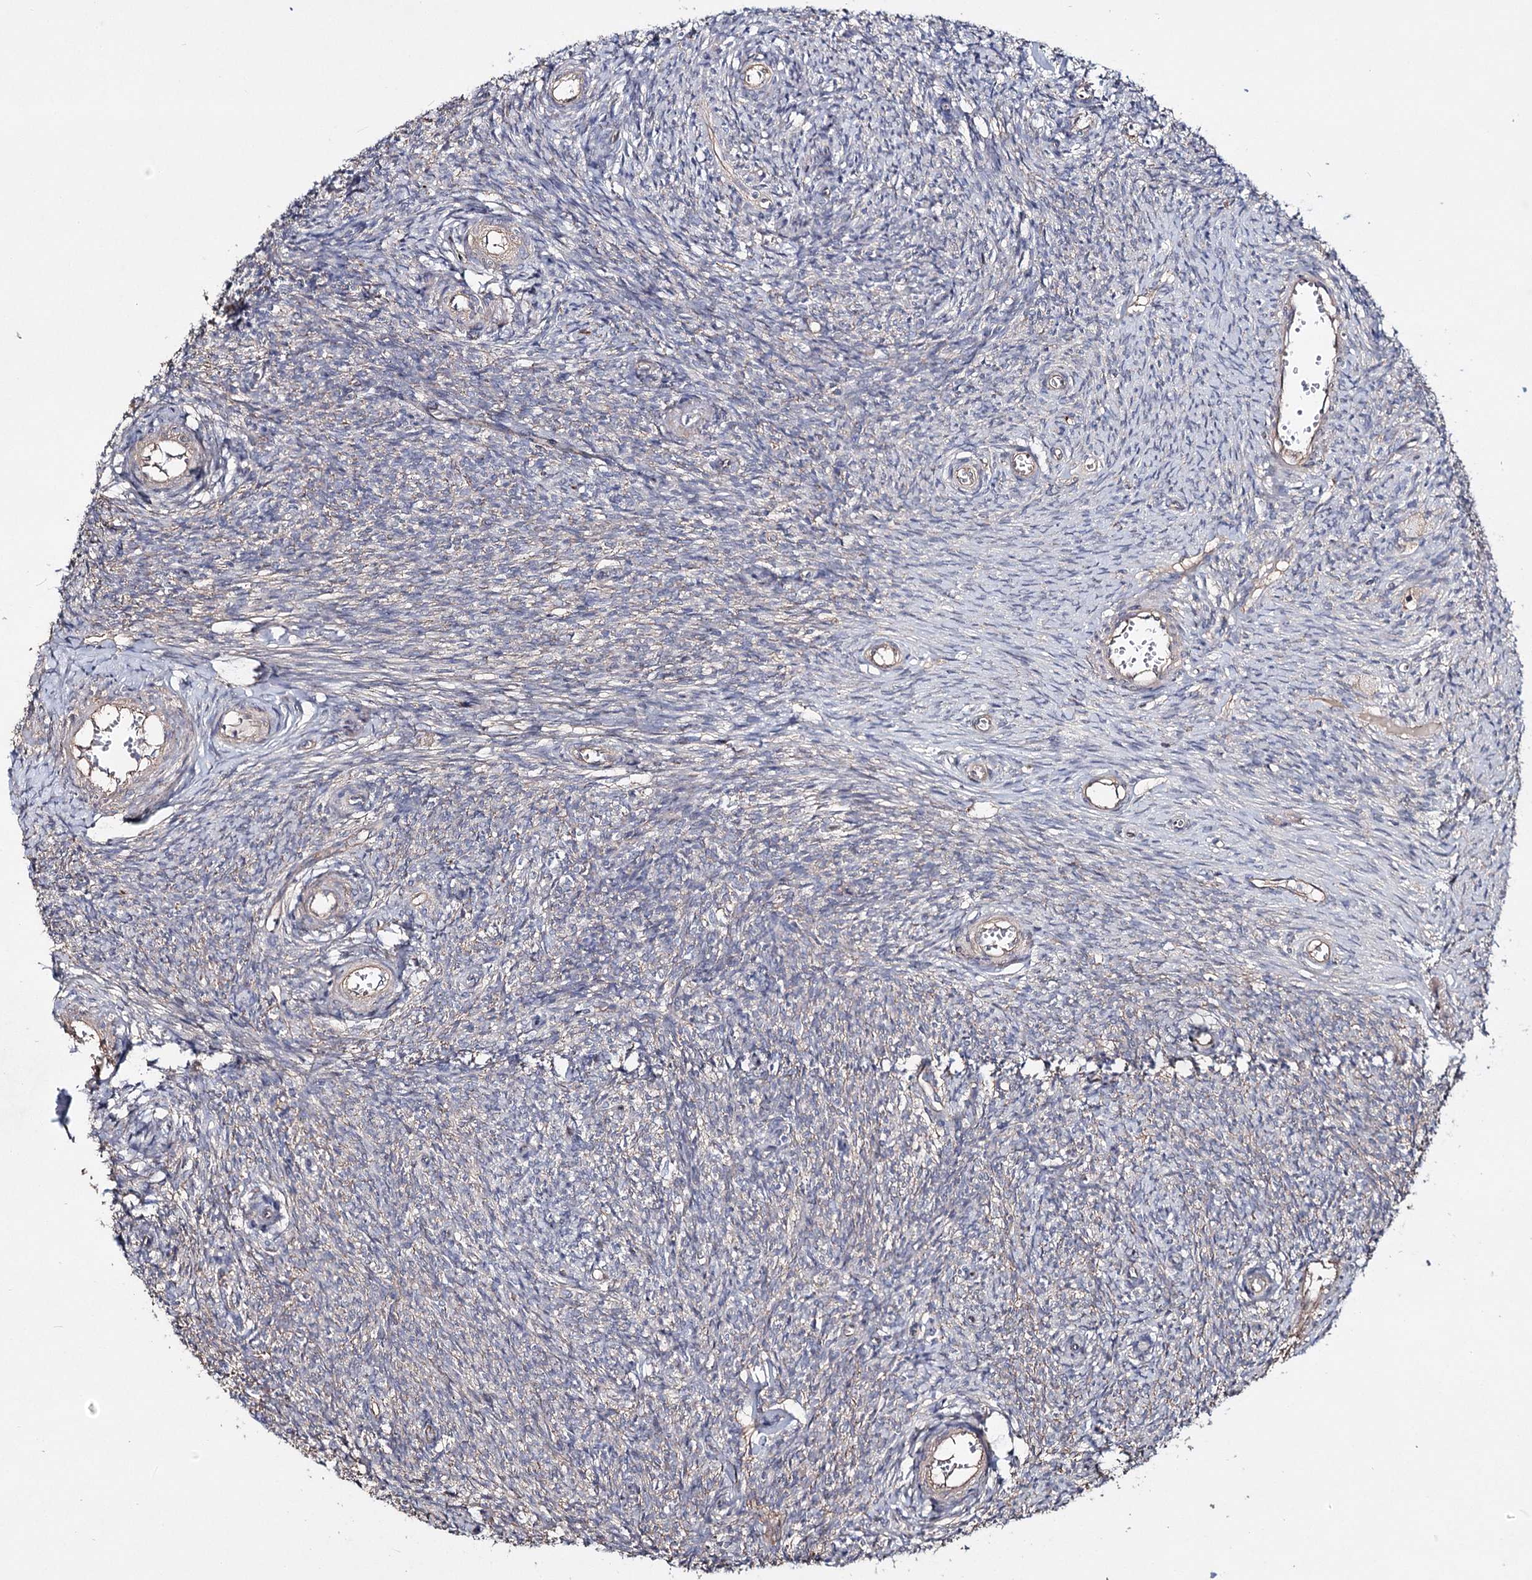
{"staining": {"intensity": "negative", "quantity": "none", "location": "none"}, "tissue": "ovary", "cell_type": "Ovarian stroma cells", "image_type": "normal", "snomed": [{"axis": "morphology", "description": "Normal tissue, NOS"}, {"axis": "topography", "description": "Ovary"}], "caption": "Ovary stained for a protein using immunohistochemistry displays no staining ovarian stroma cells.", "gene": "TMEM218", "patient": {"sex": "female", "age": 44}}